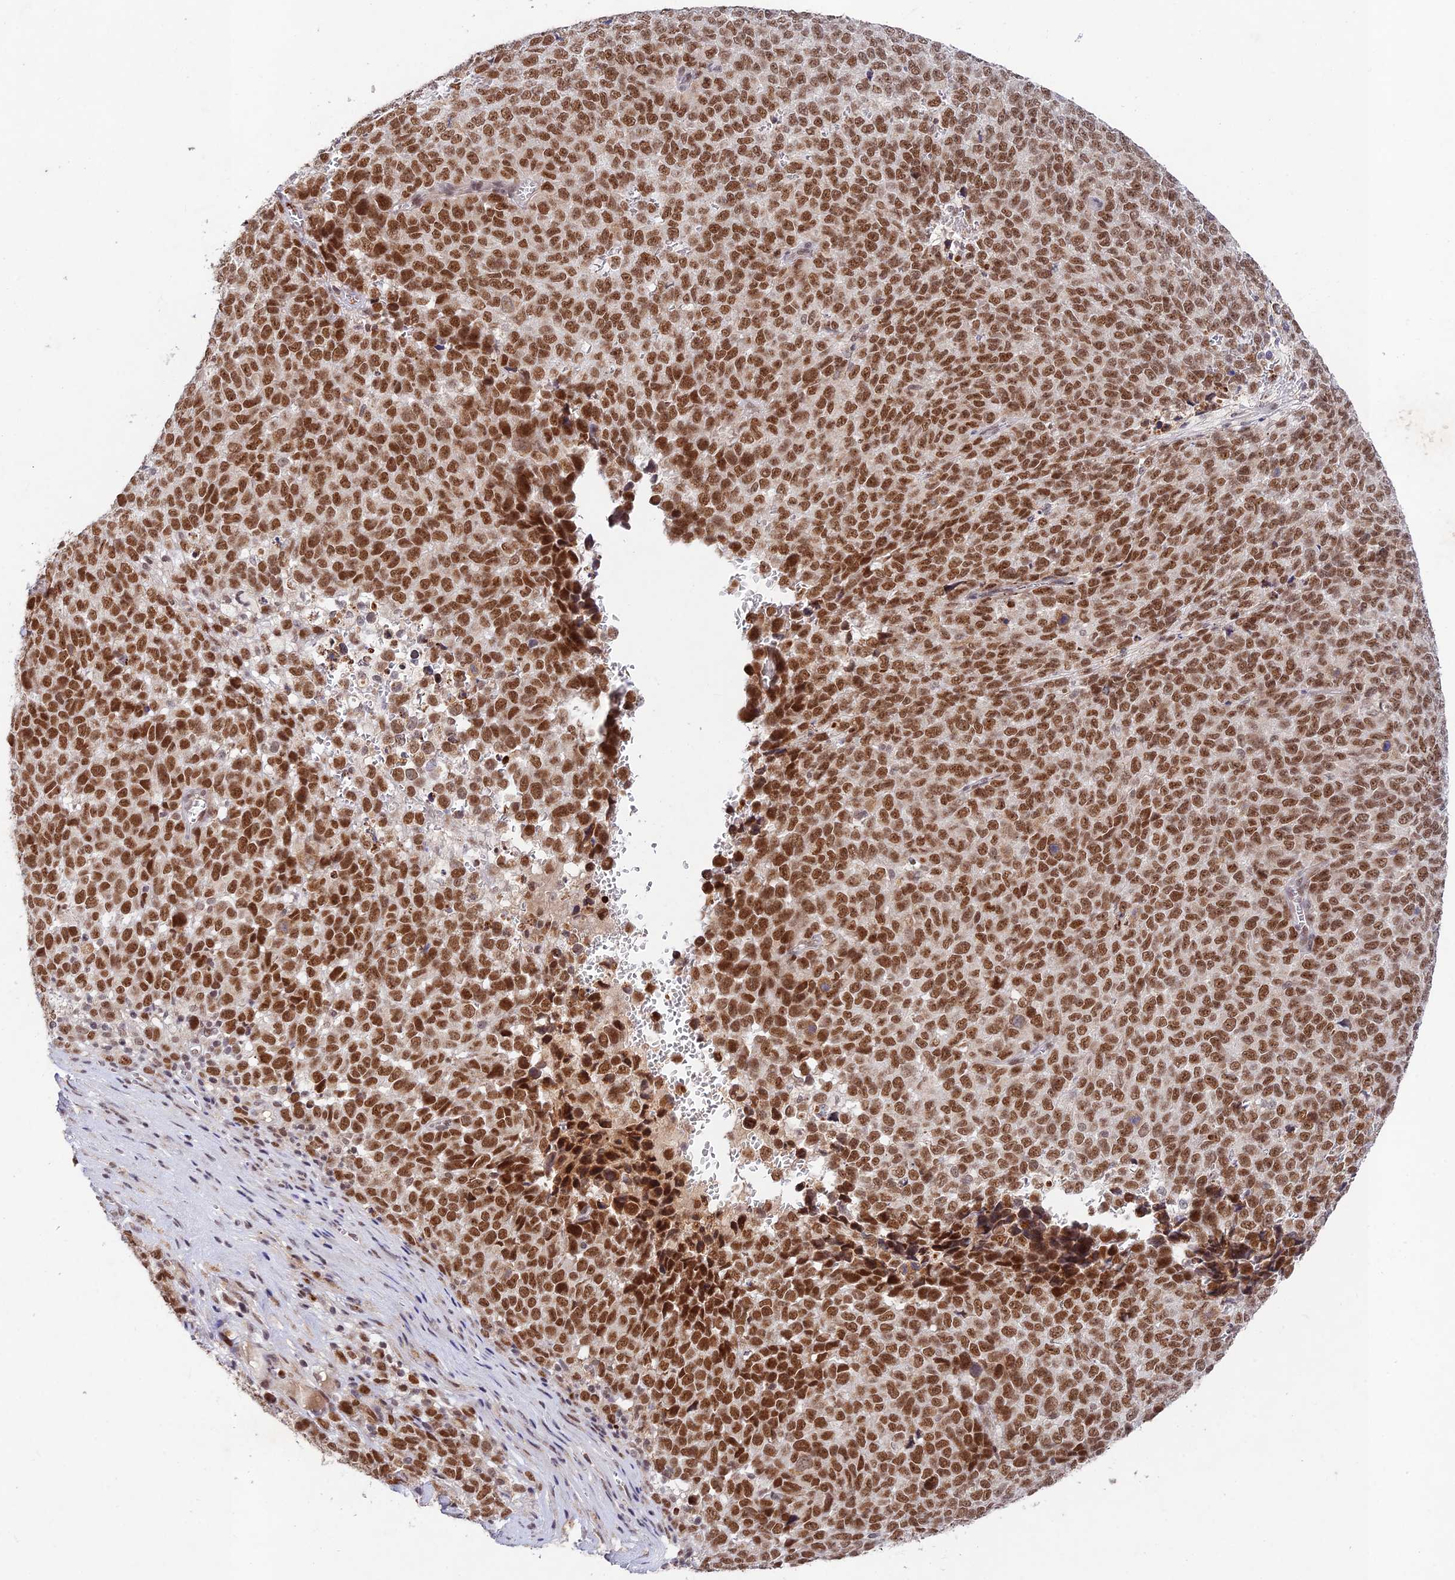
{"staining": {"intensity": "strong", "quantity": ">75%", "location": "nuclear"}, "tissue": "melanoma", "cell_type": "Tumor cells", "image_type": "cancer", "snomed": [{"axis": "morphology", "description": "Malignant melanoma, NOS"}, {"axis": "topography", "description": "Nose, NOS"}], "caption": "Human malignant melanoma stained for a protein (brown) exhibits strong nuclear positive expression in about >75% of tumor cells.", "gene": "RAVER1", "patient": {"sex": "female", "age": 48}}